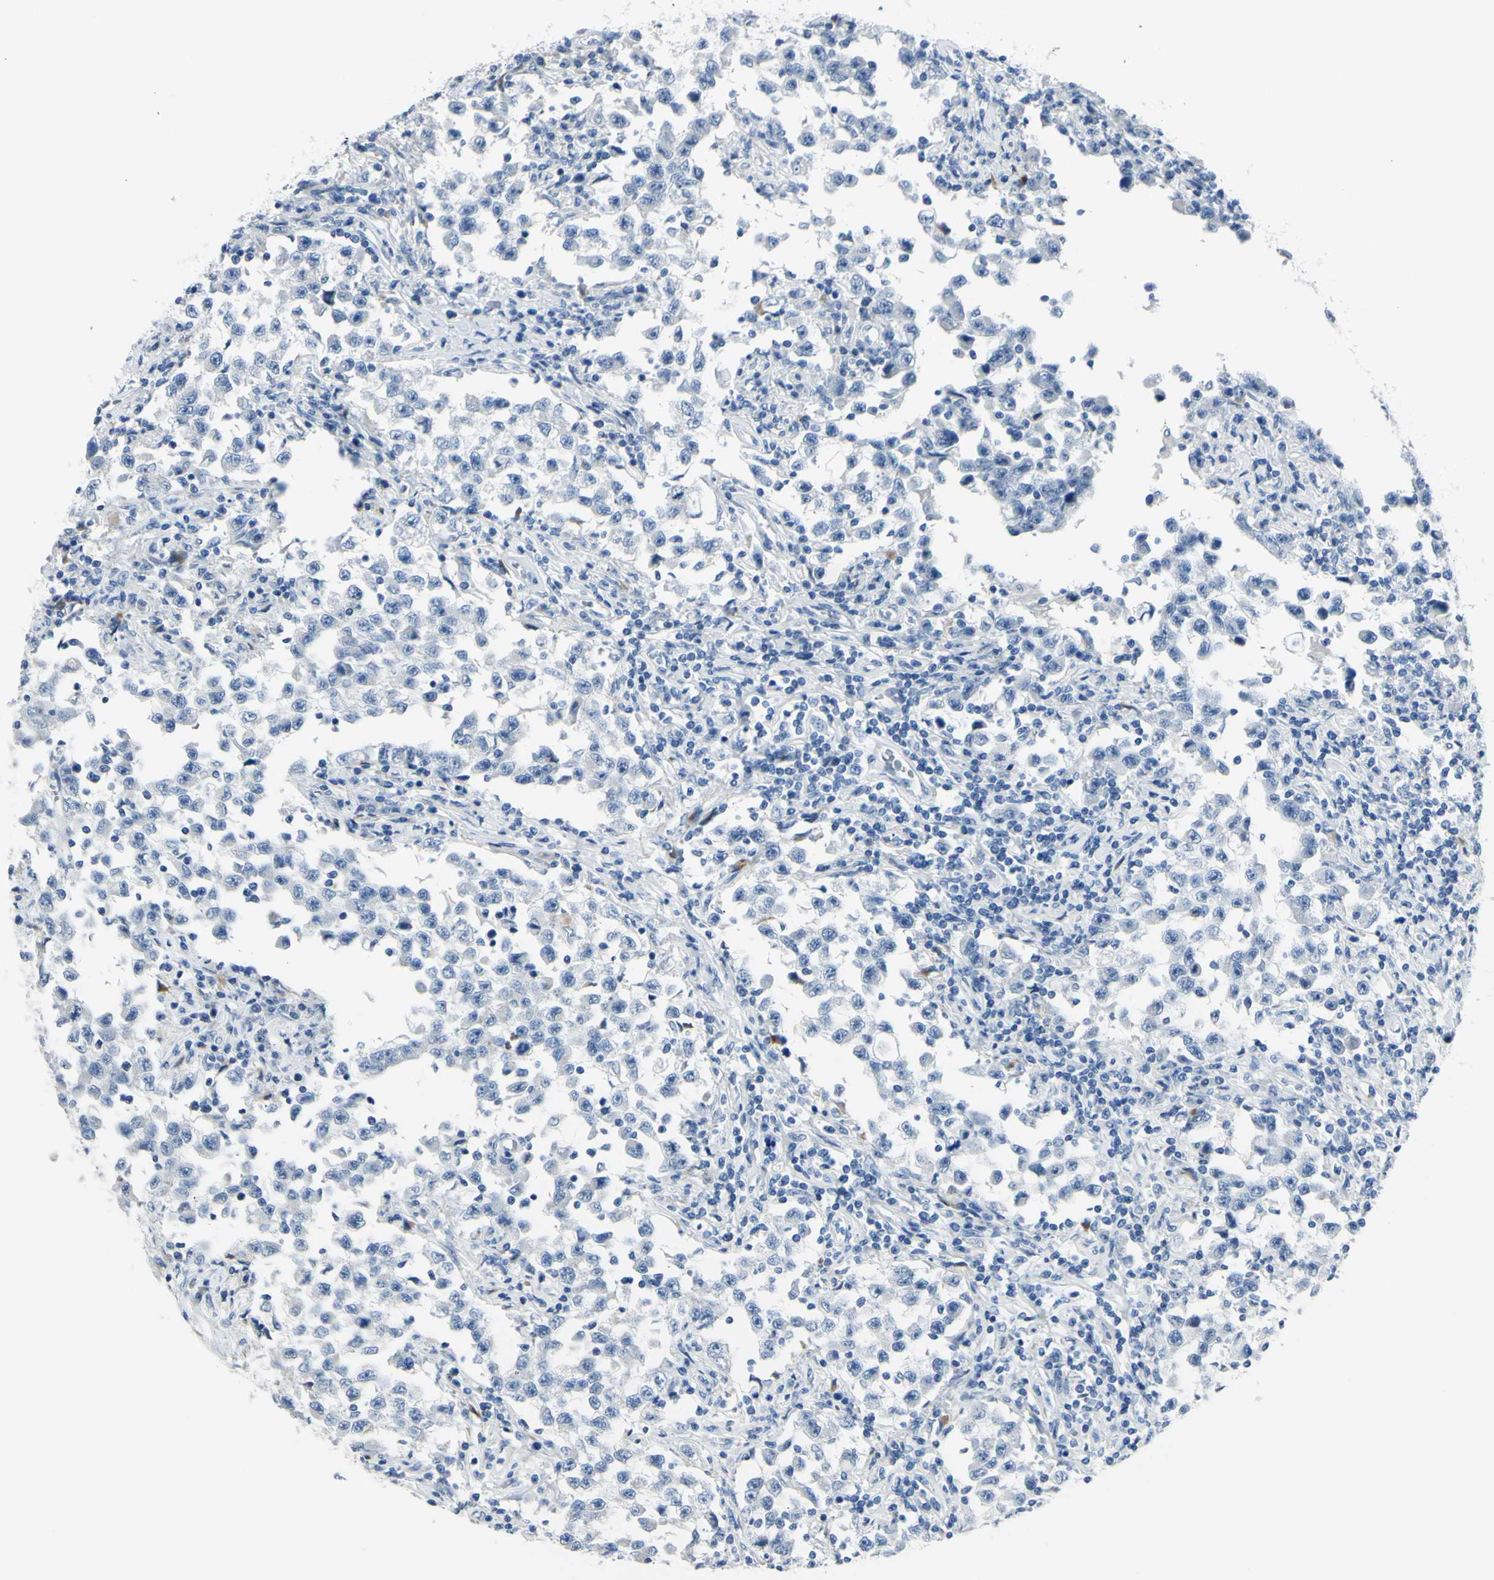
{"staining": {"intensity": "negative", "quantity": "none", "location": "none"}, "tissue": "testis cancer", "cell_type": "Tumor cells", "image_type": "cancer", "snomed": [{"axis": "morphology", "description": "Carcinoma, Embryonal, NOS"}, {"axis": "topography", "description": "Testis"}], "caption": "Tumor cells show no significant protein positivity in testis cancer. The staining was performed using DAB to visualize the protein expression in brown, while the nuclei were stained in blue with hematoxylin (Magnification: 20x).", "gene": "ZNF557", "patient": {"sex": "male", "age": 21}}